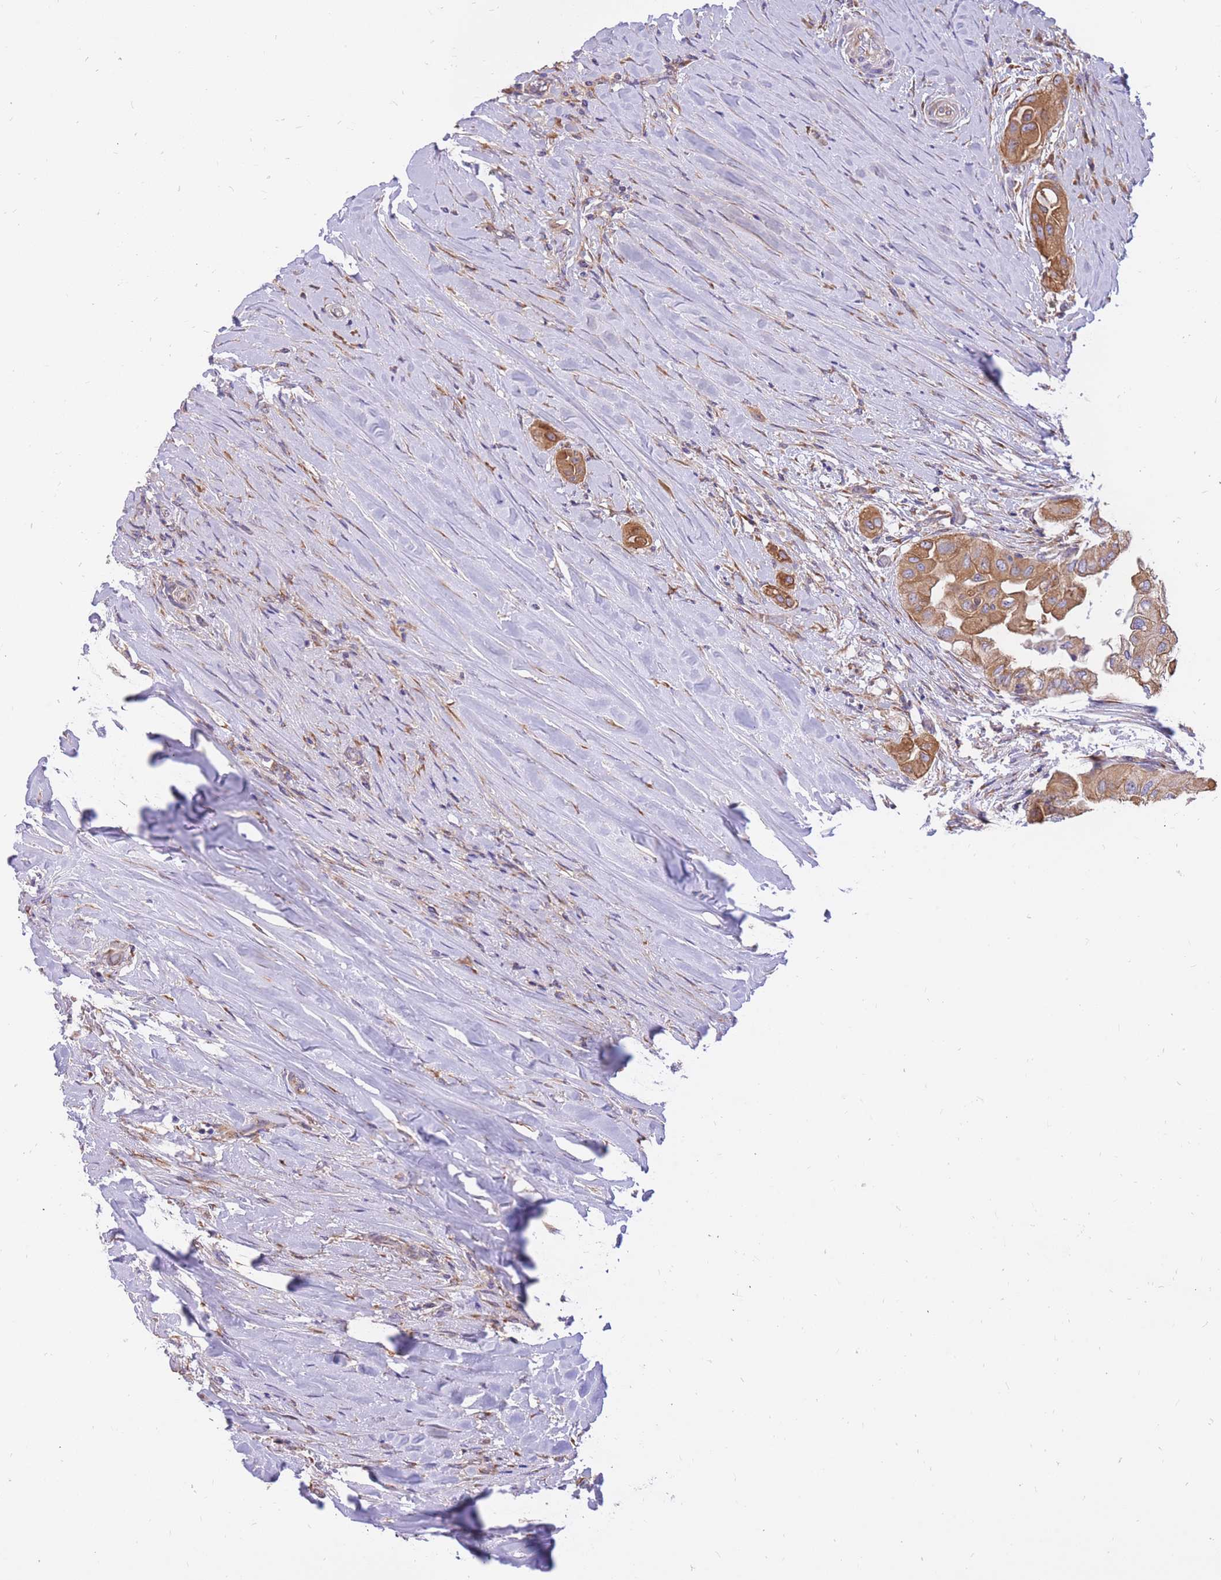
{"staining": {"intensity": "moderate", "quantity": ">75%", "location": "cytoplasmic/membranous"}, "tissue": "thyroid cancer", "cell_type": "Tumor cells", "image_type": "cancer", "snomed": [{"axis": "morphology", "description": "Papillary adenocarcinoma, NOS"}, {"axis": "topography", "description": "Thyroid gland"}], "caption": "Immunohistochemical staining of human papillary adenocarcinoma (thyroid) reveals medium levels of moderate cytoplasmic/membranous positivity in approximately >75% of tumor cells.", "gene": "GBP7", "patient": {"sex": "female", "age": 59}}